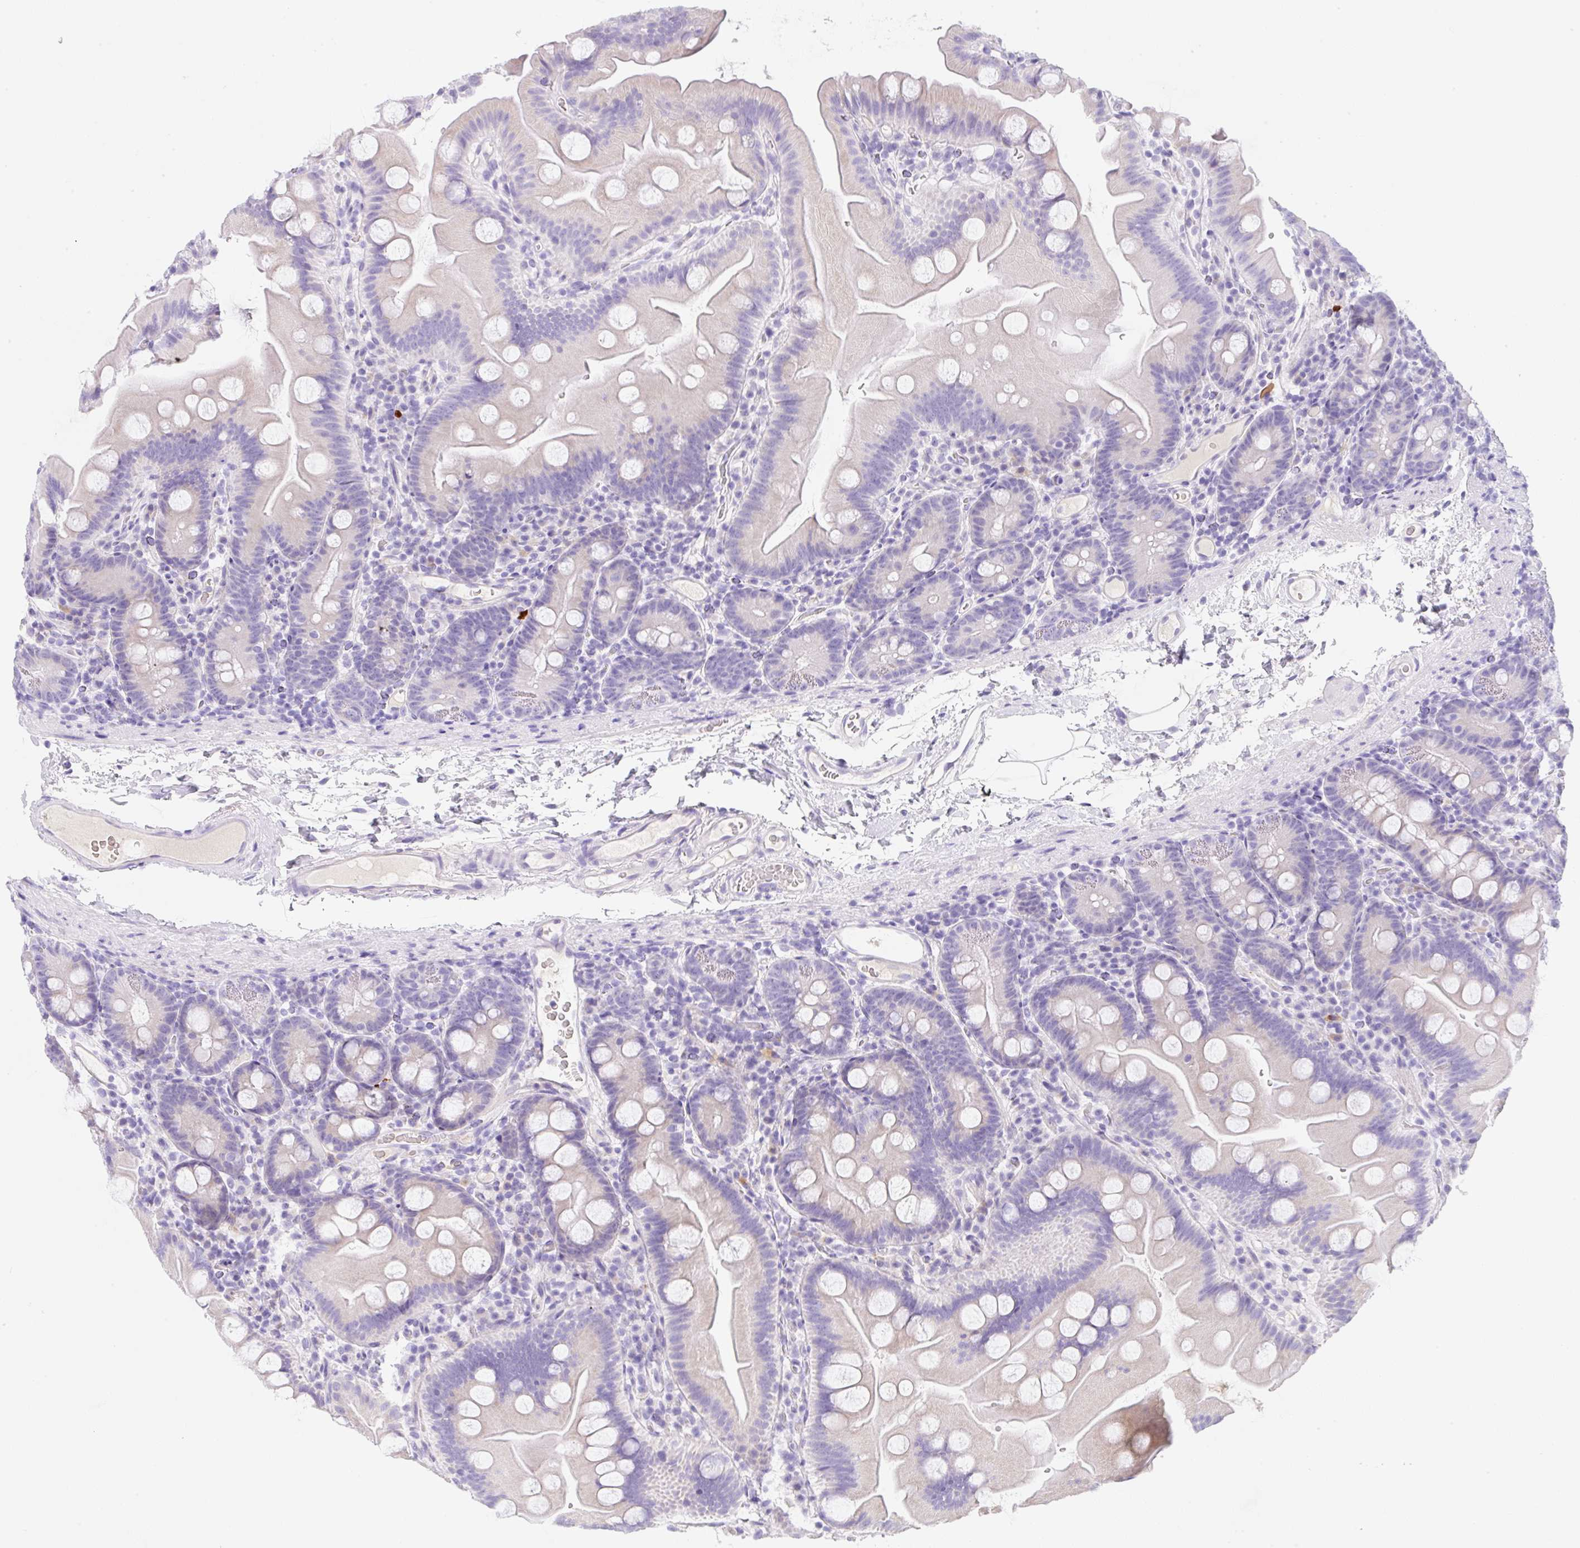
{"staining": {"intensity": "negative", "quantity": "none", "location": "none"}, "tissue": "small intestine", "cell_type": "Glandular cells", "image_type": "normal", "snomed": [{"axis": "morphology", "description": "Normal tissue, NOS"}, {"axis": "topography", "description": "Small intestine"}], "caption": "IHC image of unremarkable small intestine stained for a protein (brown), which reveals no expression in glandular cells.", "gene": "KLK8", "patient": {"sex": "female", "age": 68}}